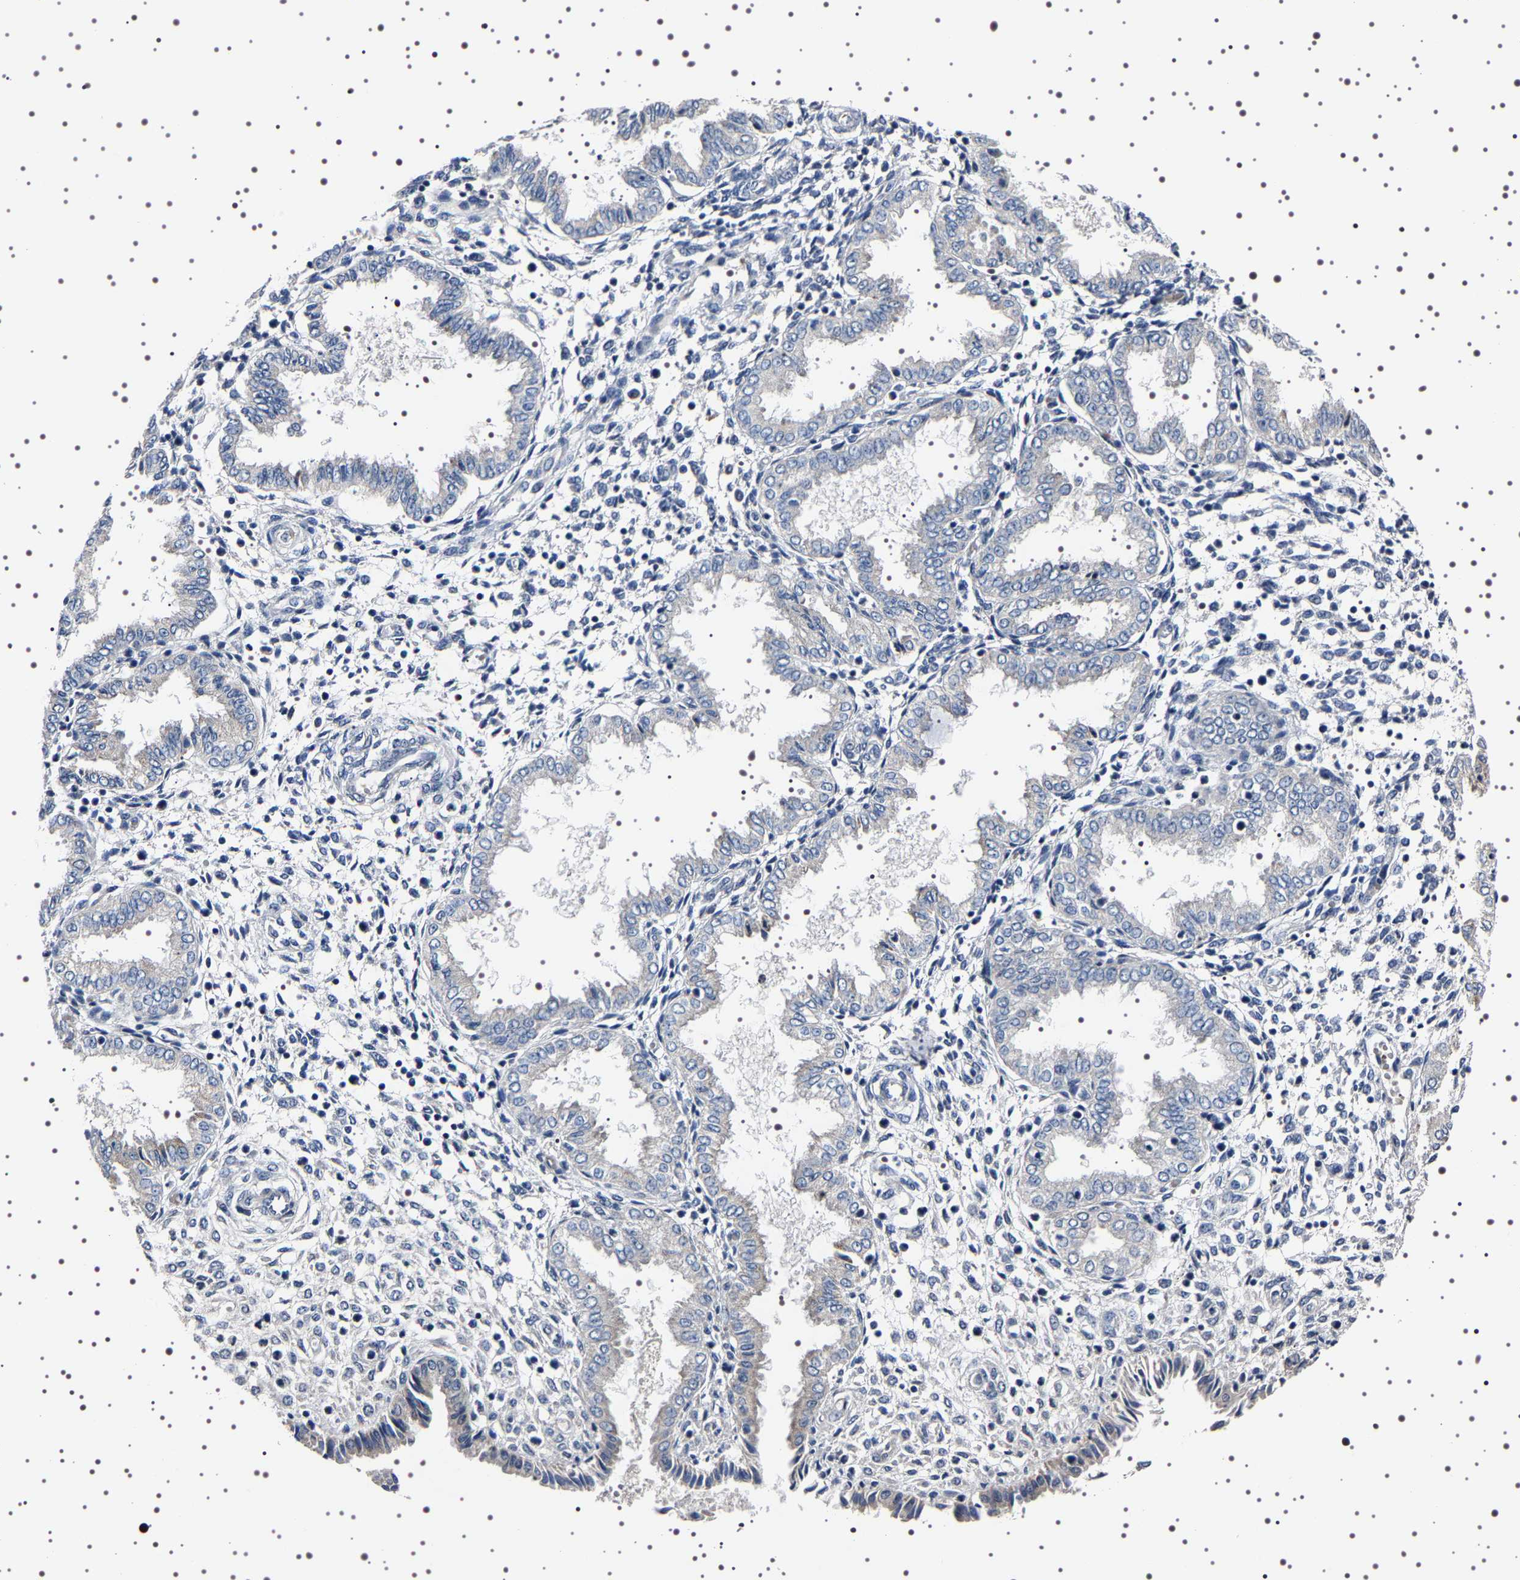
{"staining": {"intensity": "negative", "quantity": "none", "location": "none"}, "tissue": "endometrium", "cell_type": "Cells in endometrial stroma", "image_type": "normal", "snomed": [{"axis": "morphology", "description": "Normal tissue, NOS"}, {"axis": "topography", "description": "Endometrium"}], "caption": "Endometrium was stained to show a protein in brown. There is no significant expression in cells in endometrial stroma. (DAB (3,3'-diaminobenzidine) immunohistochemistry with hematoxylin counter stain).", "gene": "TARBP1", "patient": {"sex": "female", "age": 33}}